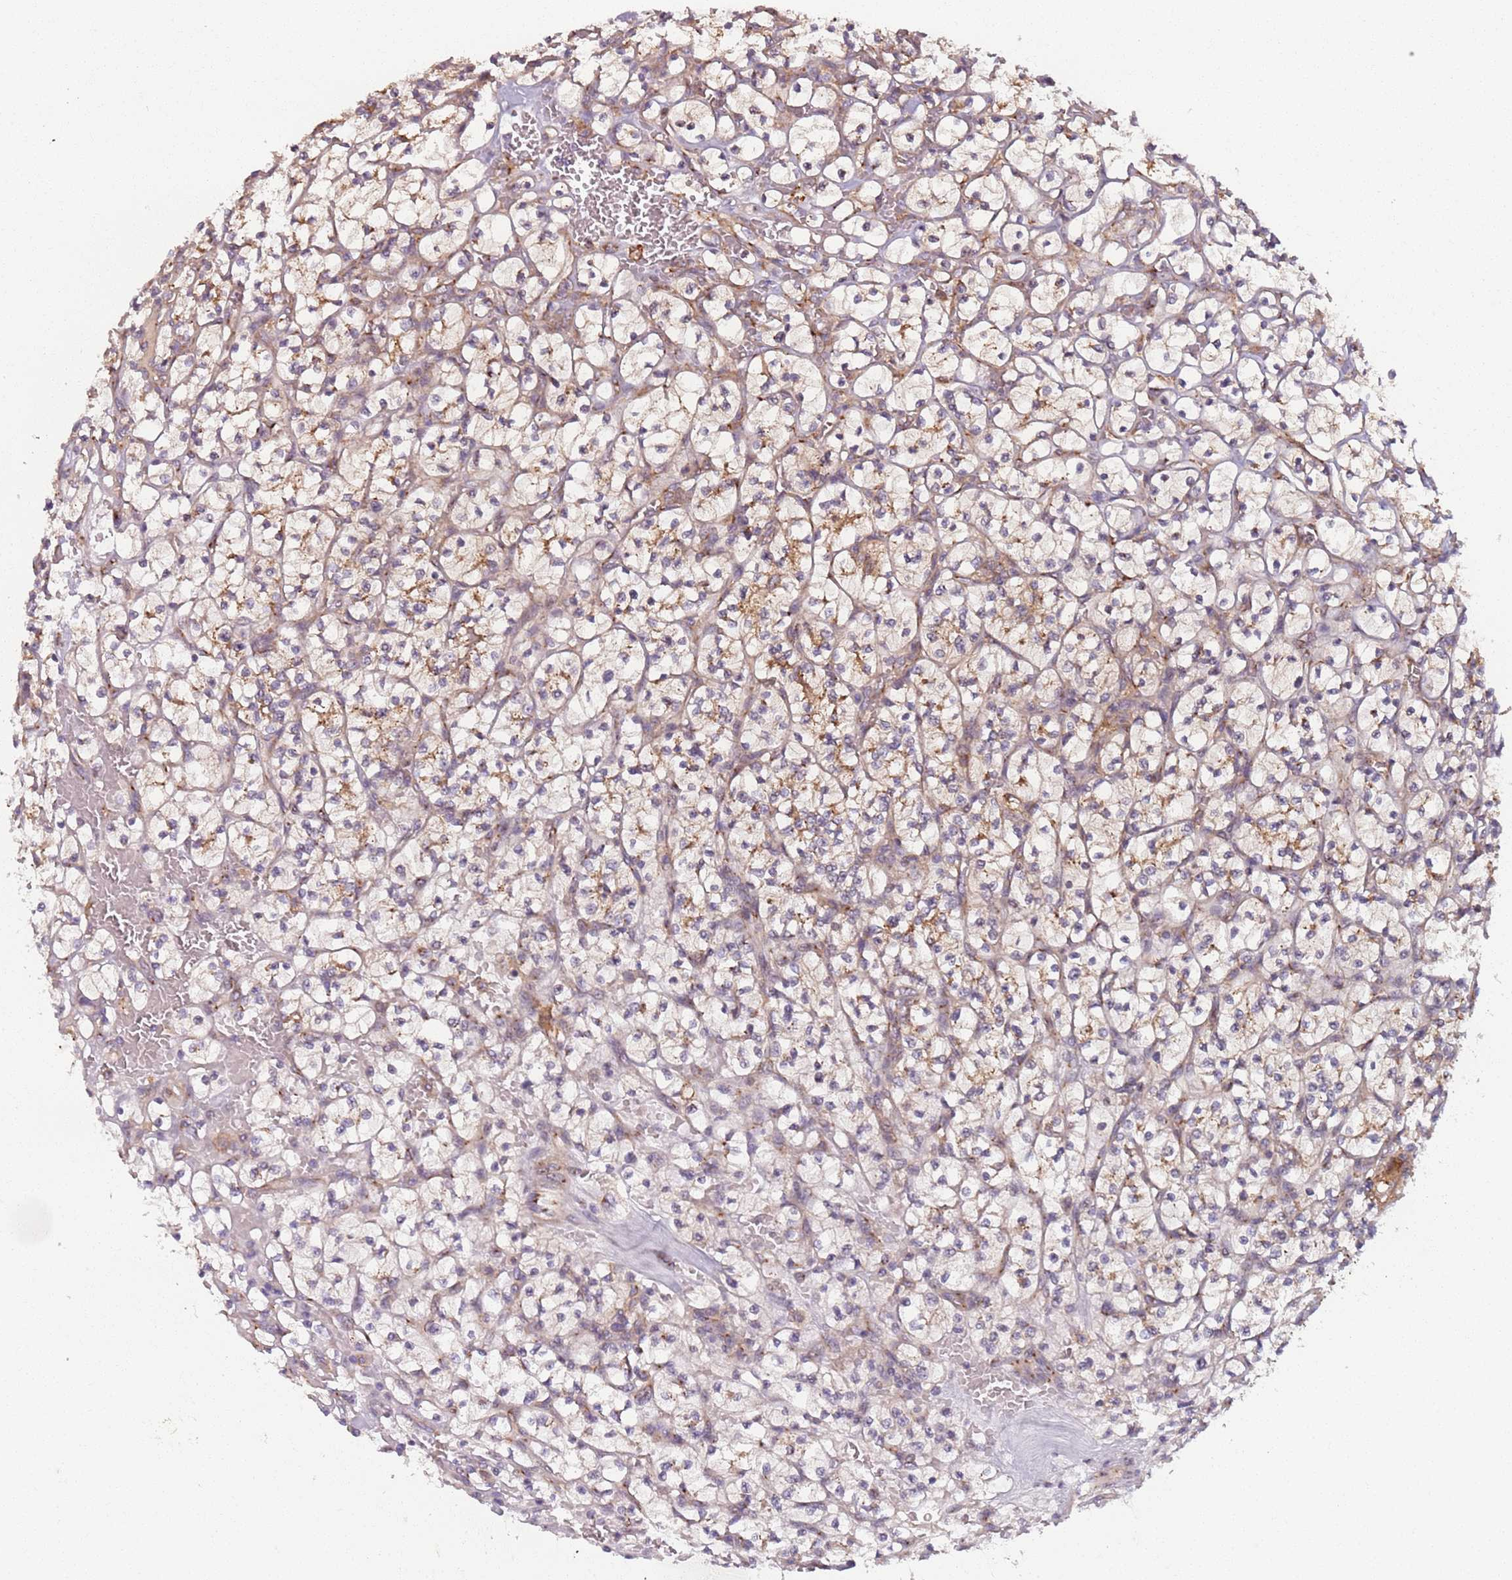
{"staining": {"intensity": "moderate", "quantity": "<25%", "location": "cytoplasmic/membranous"}, "tissue": "renal cancer", "cell_type": "Tumor cells", "image_type": "cancer", "snomed": [{"axis": "morphology", "description": "Adenocarcinoma, NOS"}, {"axis": "topography", "description": "Kidney"}], "caption": "Immunohistochemical staining of renal adenocarcinoma displays low levels of moderate cytoplasmic/membranous protein expression in approximately <25% of tumor cells. The protein of interest is shown in brown color, while the nuclei are stained blue.", "gene": "AKTIP", "patient": {"sex": "female", "age": 64}}